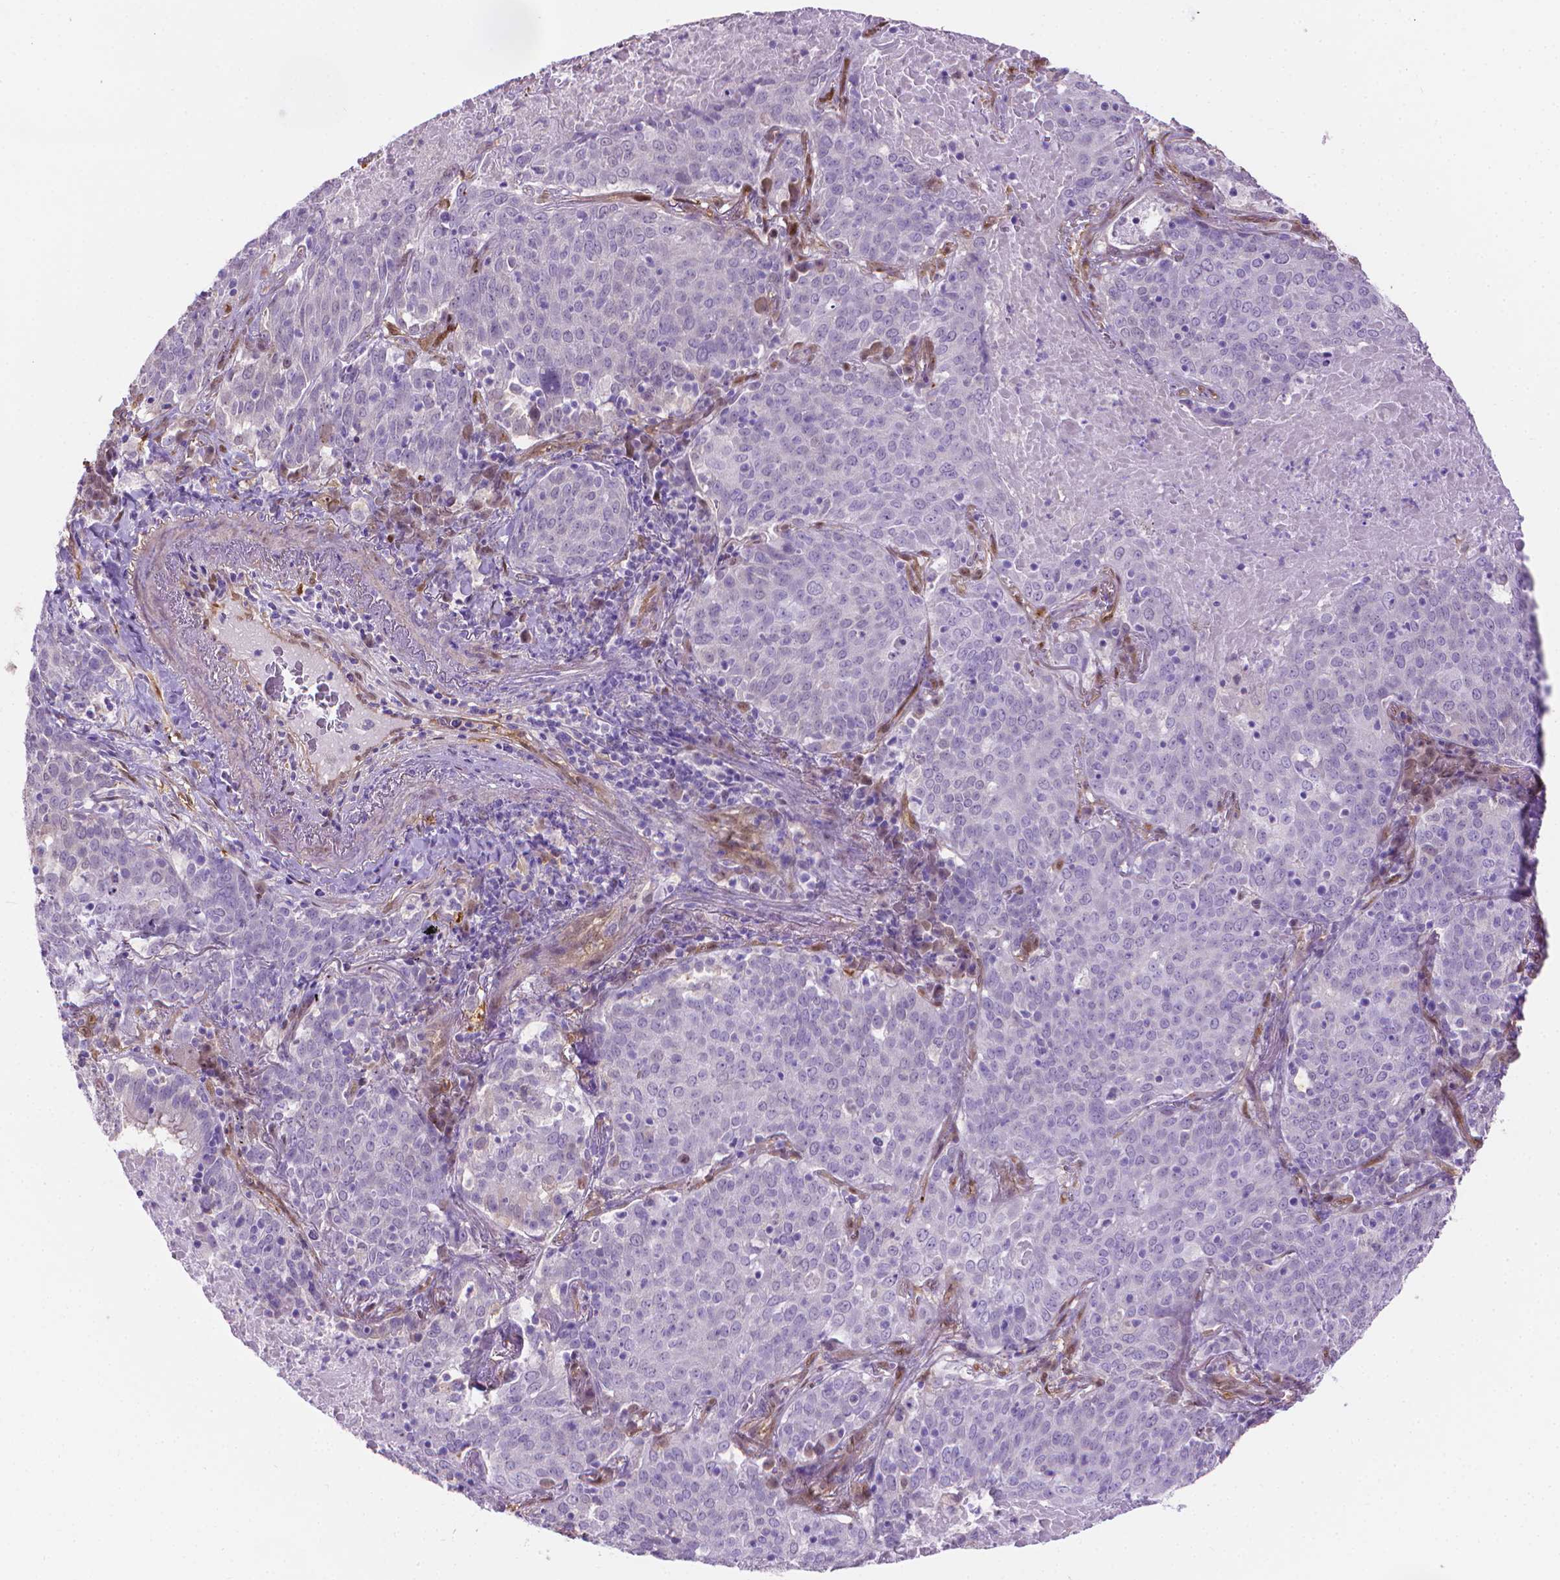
{"staining": {"intensity": "negative", "quantity": "none", "location": "none"}, "tissue": "lung cancer", "cell_type": "Tumor cells", "image_type": "cancer", "snomed": [{"axis": "morphology", "description": "Squamous cell carcinoma, NOS"}, {"axis": "topography", "description": "Lung"}], "caption": "A high-resolution image shows IHC staining of lung squamous cell carcinoma, which displays no significant expression in tumor cells.", "gene": "CLIC4", "patient": {"sex": "male", "age": 82}}